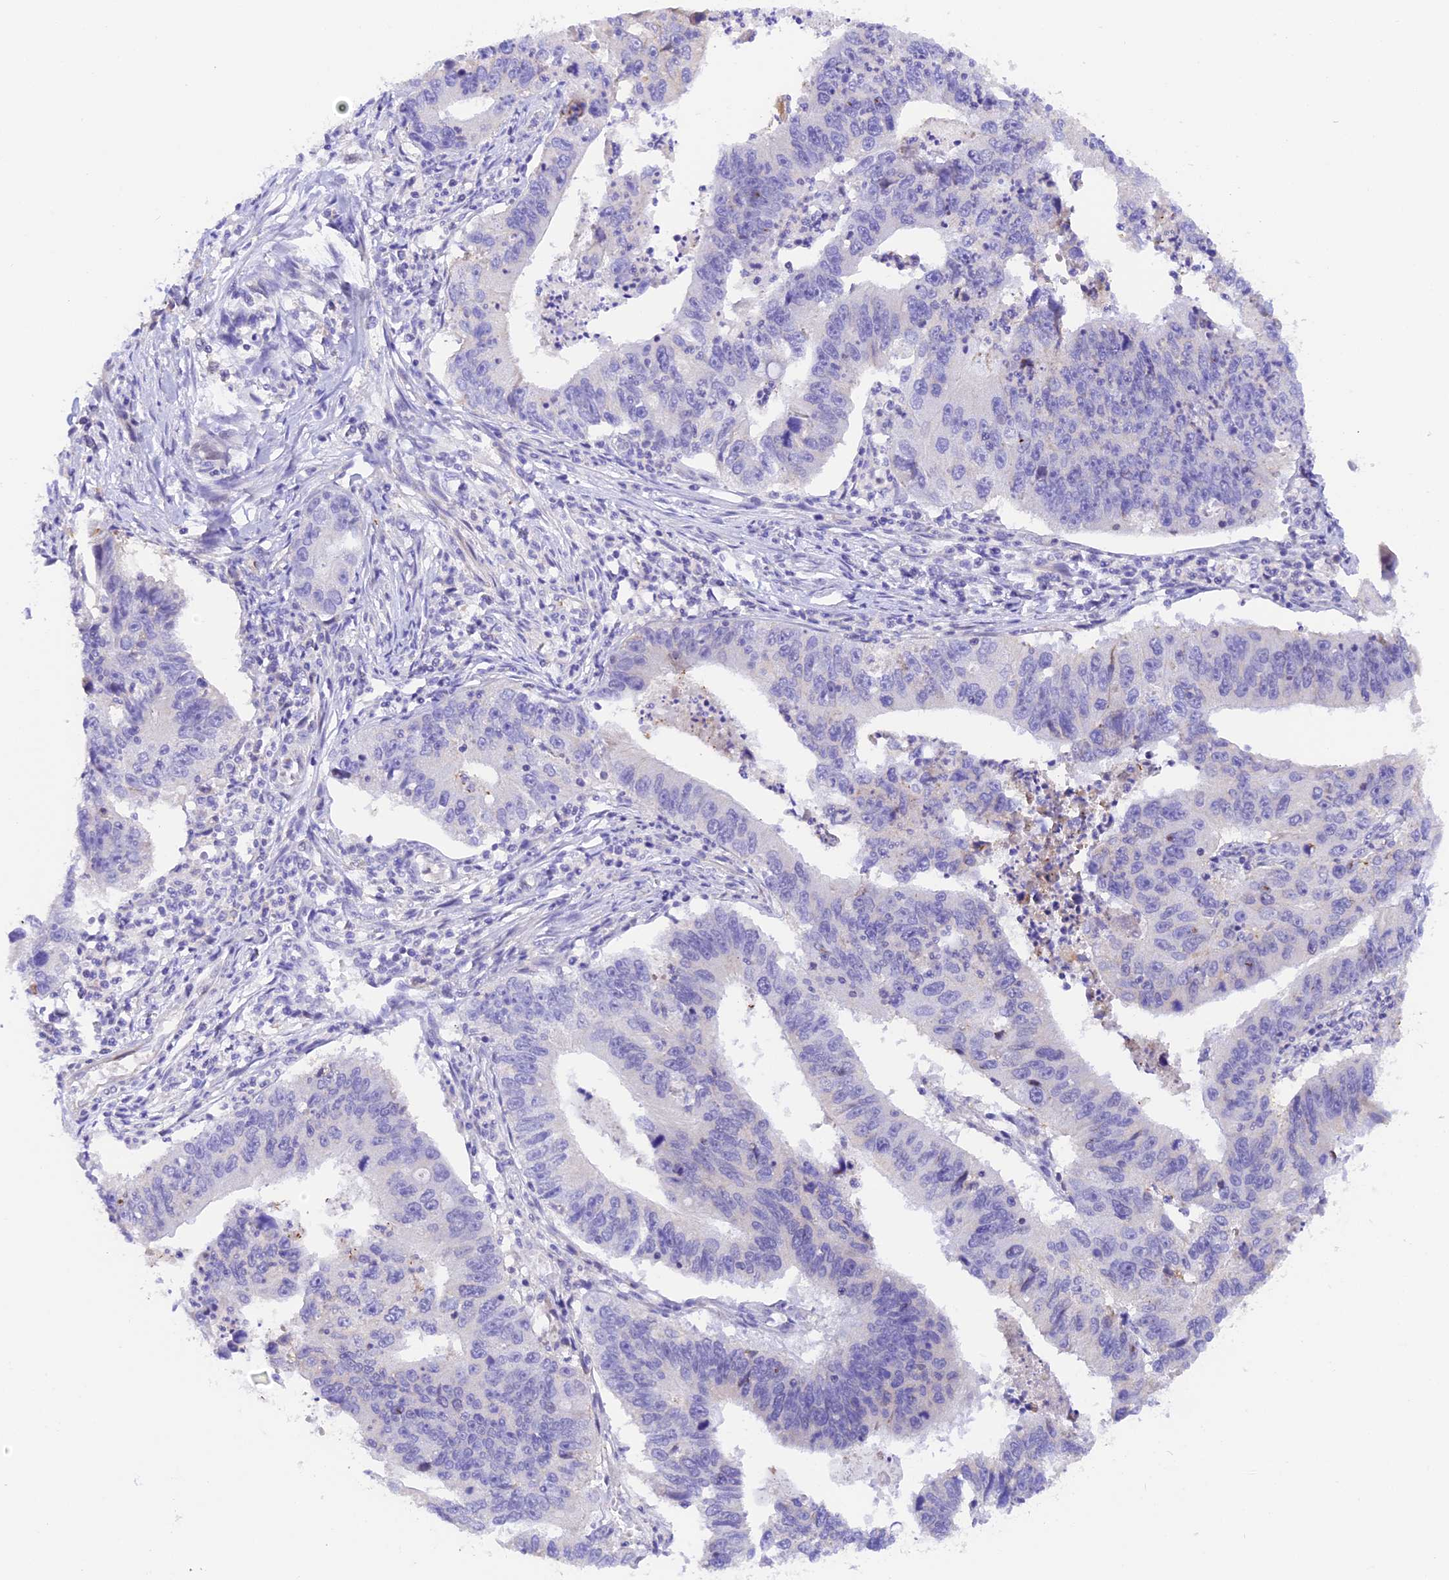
{"staining": {"intensity": "negative", "quantity": "none", "location": "none"}, "tissue": "stomach cancer", "cell_type": "Tumor cells", "image_type": "cancer", "snomed": [{"axis": "morphology", "description": "Adenocarcinoma, NOS"}, {"axis": "topography", "description": "Stomach"}], "caption": "Immunohistochemistry (IHC) photomicrograph of neoplastic tissue: adenocarcinoma (stomach) stained with DAB (3,3'-diaminobenzidine) exhibits no significant protein staining in tumor cells. Nuclei are stained in blue.", "gene": "COL6A5", "patient": {"sex": "male", "age": 59}}